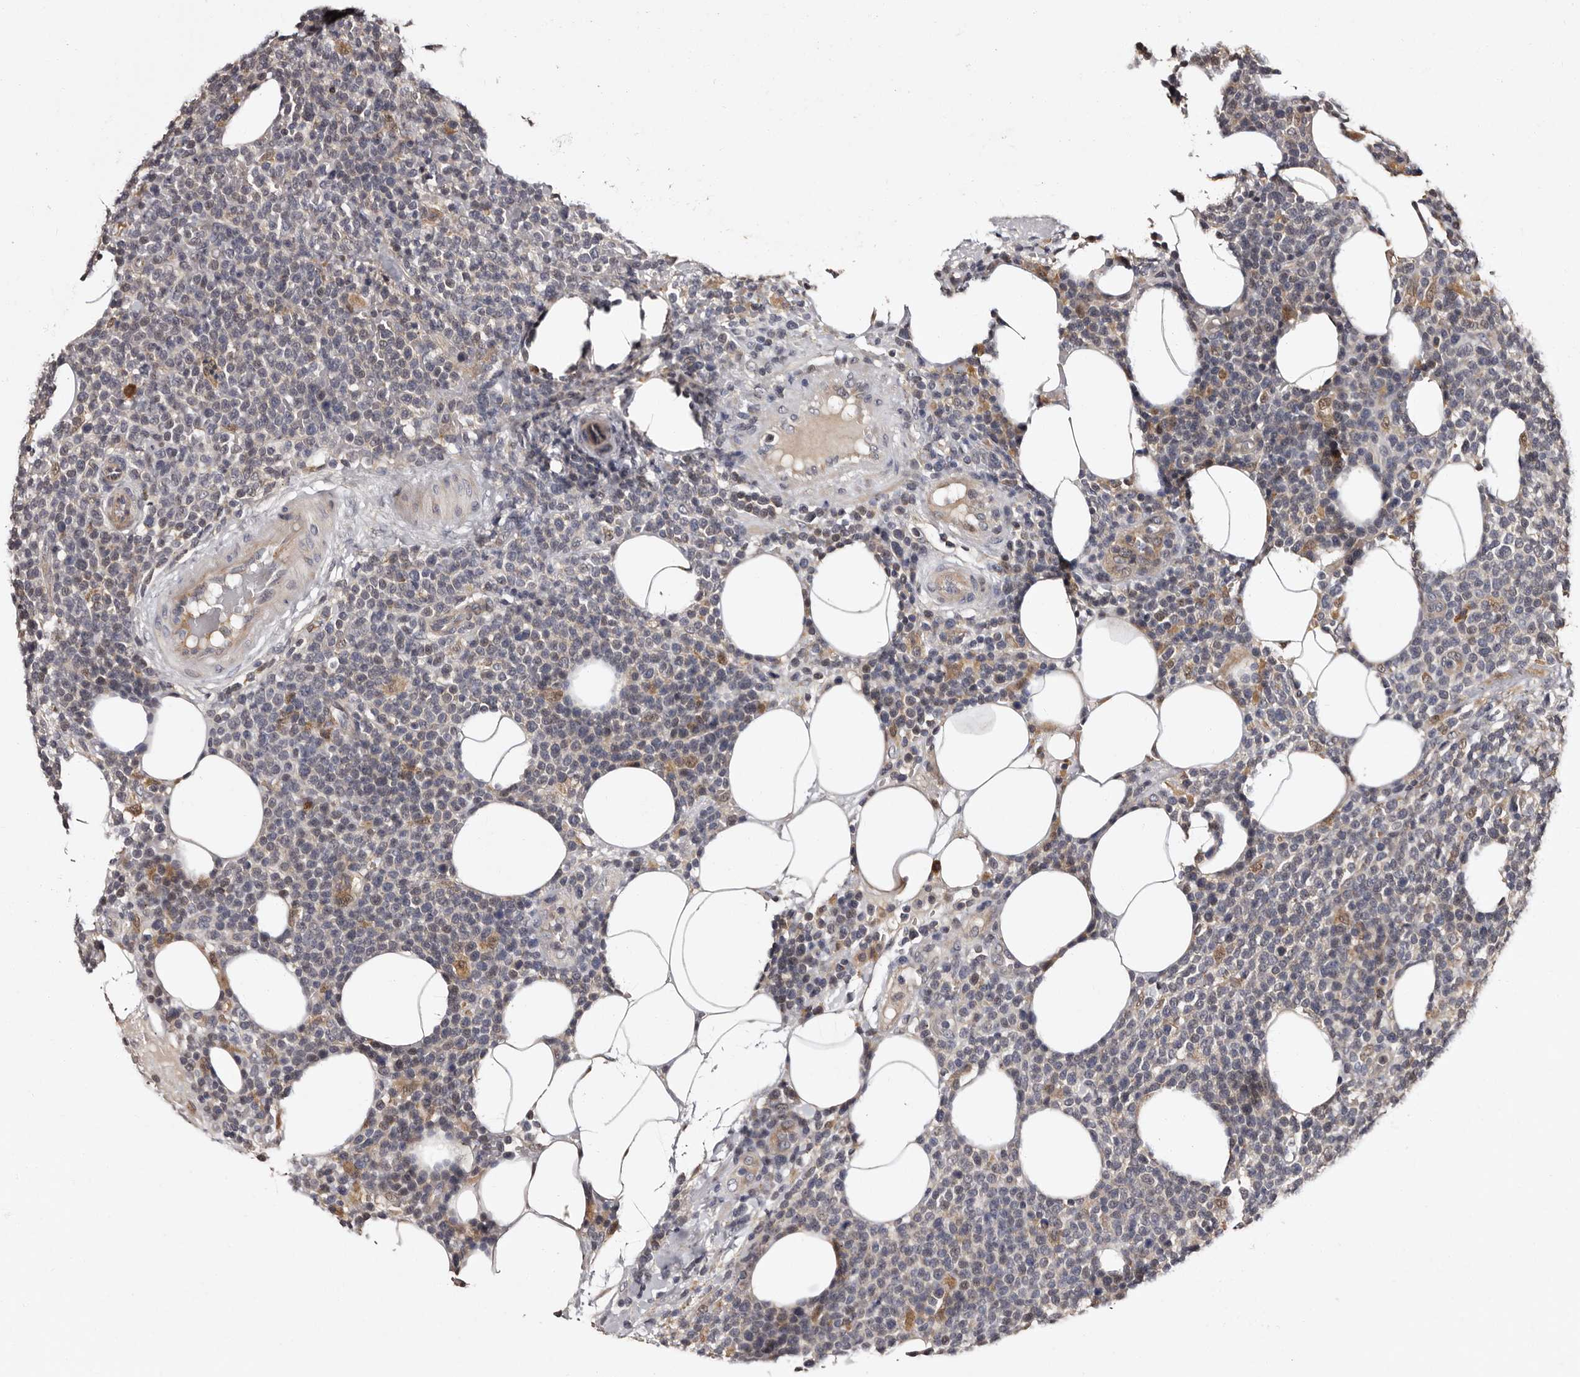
{"staining": {"intensity": "negative", "quantity": "none", "location": "none"}, "tissue": "lymphoma", "cell_type": "Tumor cells", "image_type": "cancer", "snomed": [{"axis": "morphology", "description": "Malignant lymphoma, non-Hodgkin's type, High grade"}, {"axis": "topography", "description": "Lymph node"}], "caption": "High-grade malignant lymphoma, non-Hodgkin's type was stained to show a protein in brown. There is no significant expression in tumor cells.", "gene": "DNPH1", "patient": {"sex": "male", "age": 61}}